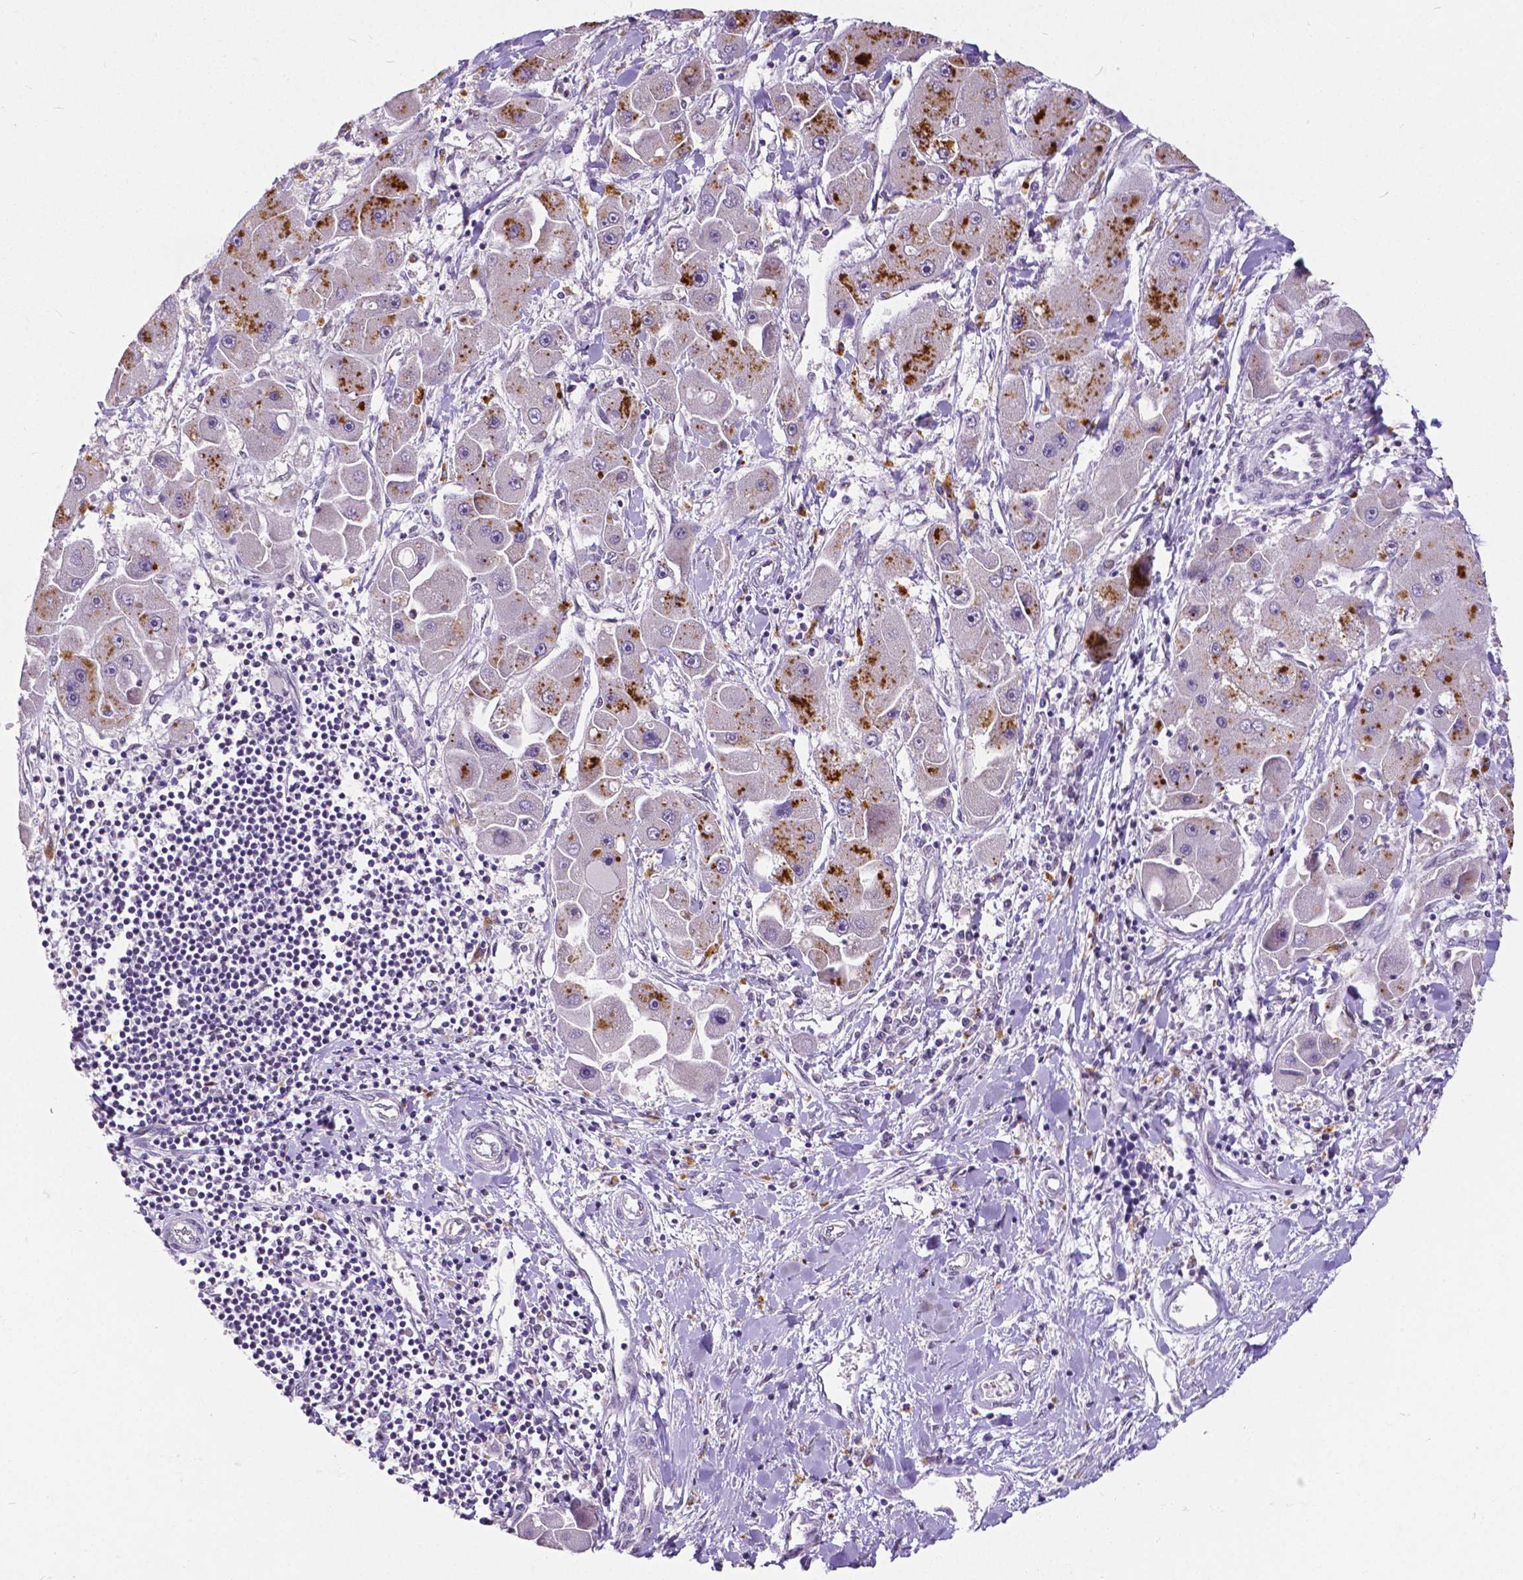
{"staining": {"intensity": "negative", "quantity": "none", "location": "none"}, "tissue": "liver cancer", "cell_type": "Tumor cells", "image_type": "cancer", "snomed": [{"axis": "morphology", "description": "Carcinoma, Hepatocellular, NOS"}, {"axis": "topography", "description": "Liver"}], "caption": "DAB (3,3'-diaminobenzidine) immunohistochemical staining of liver cancer exhibits no significant staining in tumor cells.", "gene": "ATRX", "patient": {"sex": "male", "age": 24}}